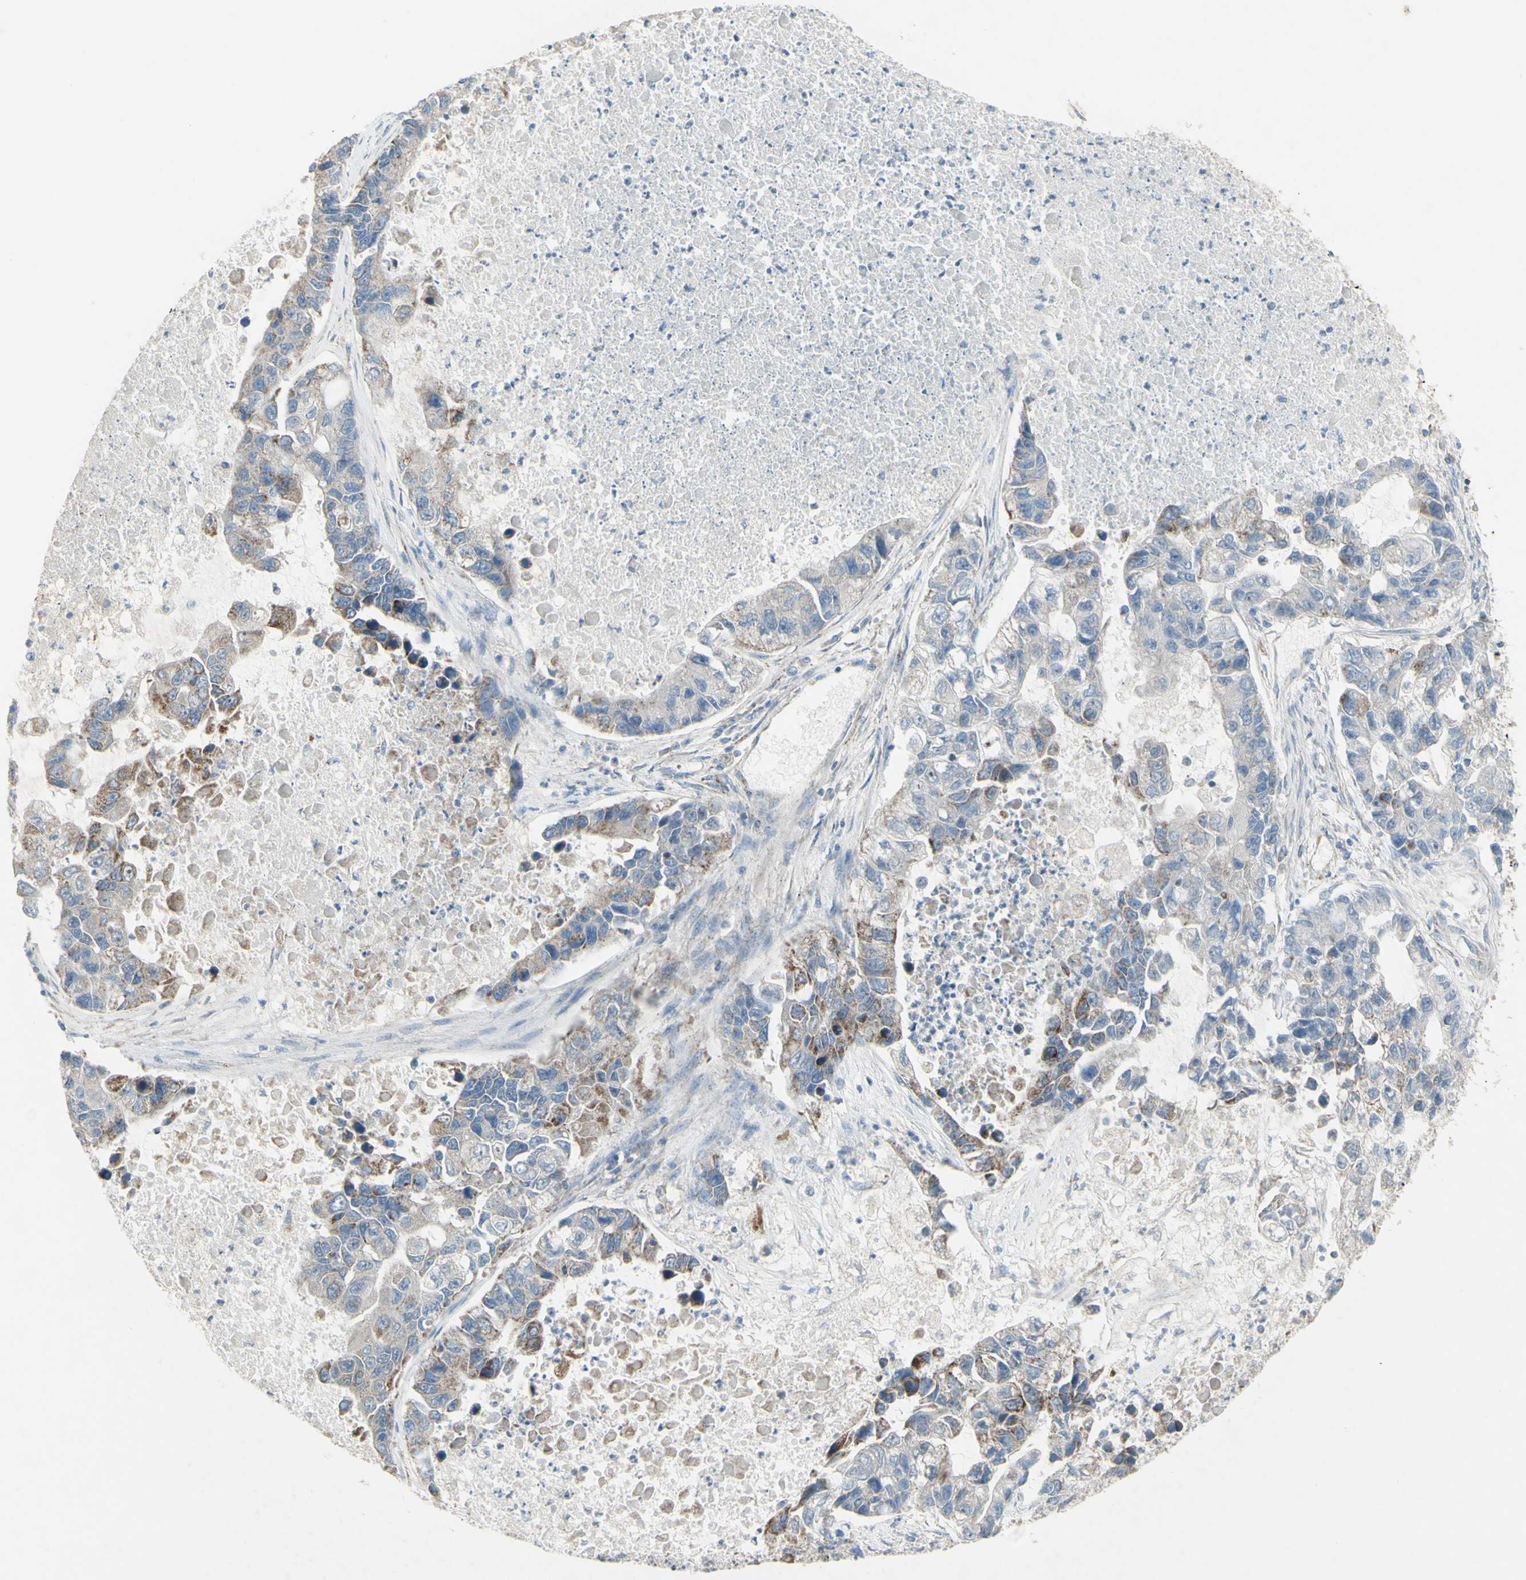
{"staining": {"intensity": "weak", "quantity": "<25%", "location": "cytoplasmic/membranous"}, "tissue": "lung cancer", "cell_type": "Tumor cells", "image_type": "cancer", "snomed": [{"axis": "morphology", "description": "Adenocarcinoma, NOS"}, {"axis": "topography", "description": "Lung"}], "caption": "Tumor cells show no significant expression in adenocarcinoma (lung).", "gene": "CNTNAP1", "patient": {"sex": "female", "age": 51}}